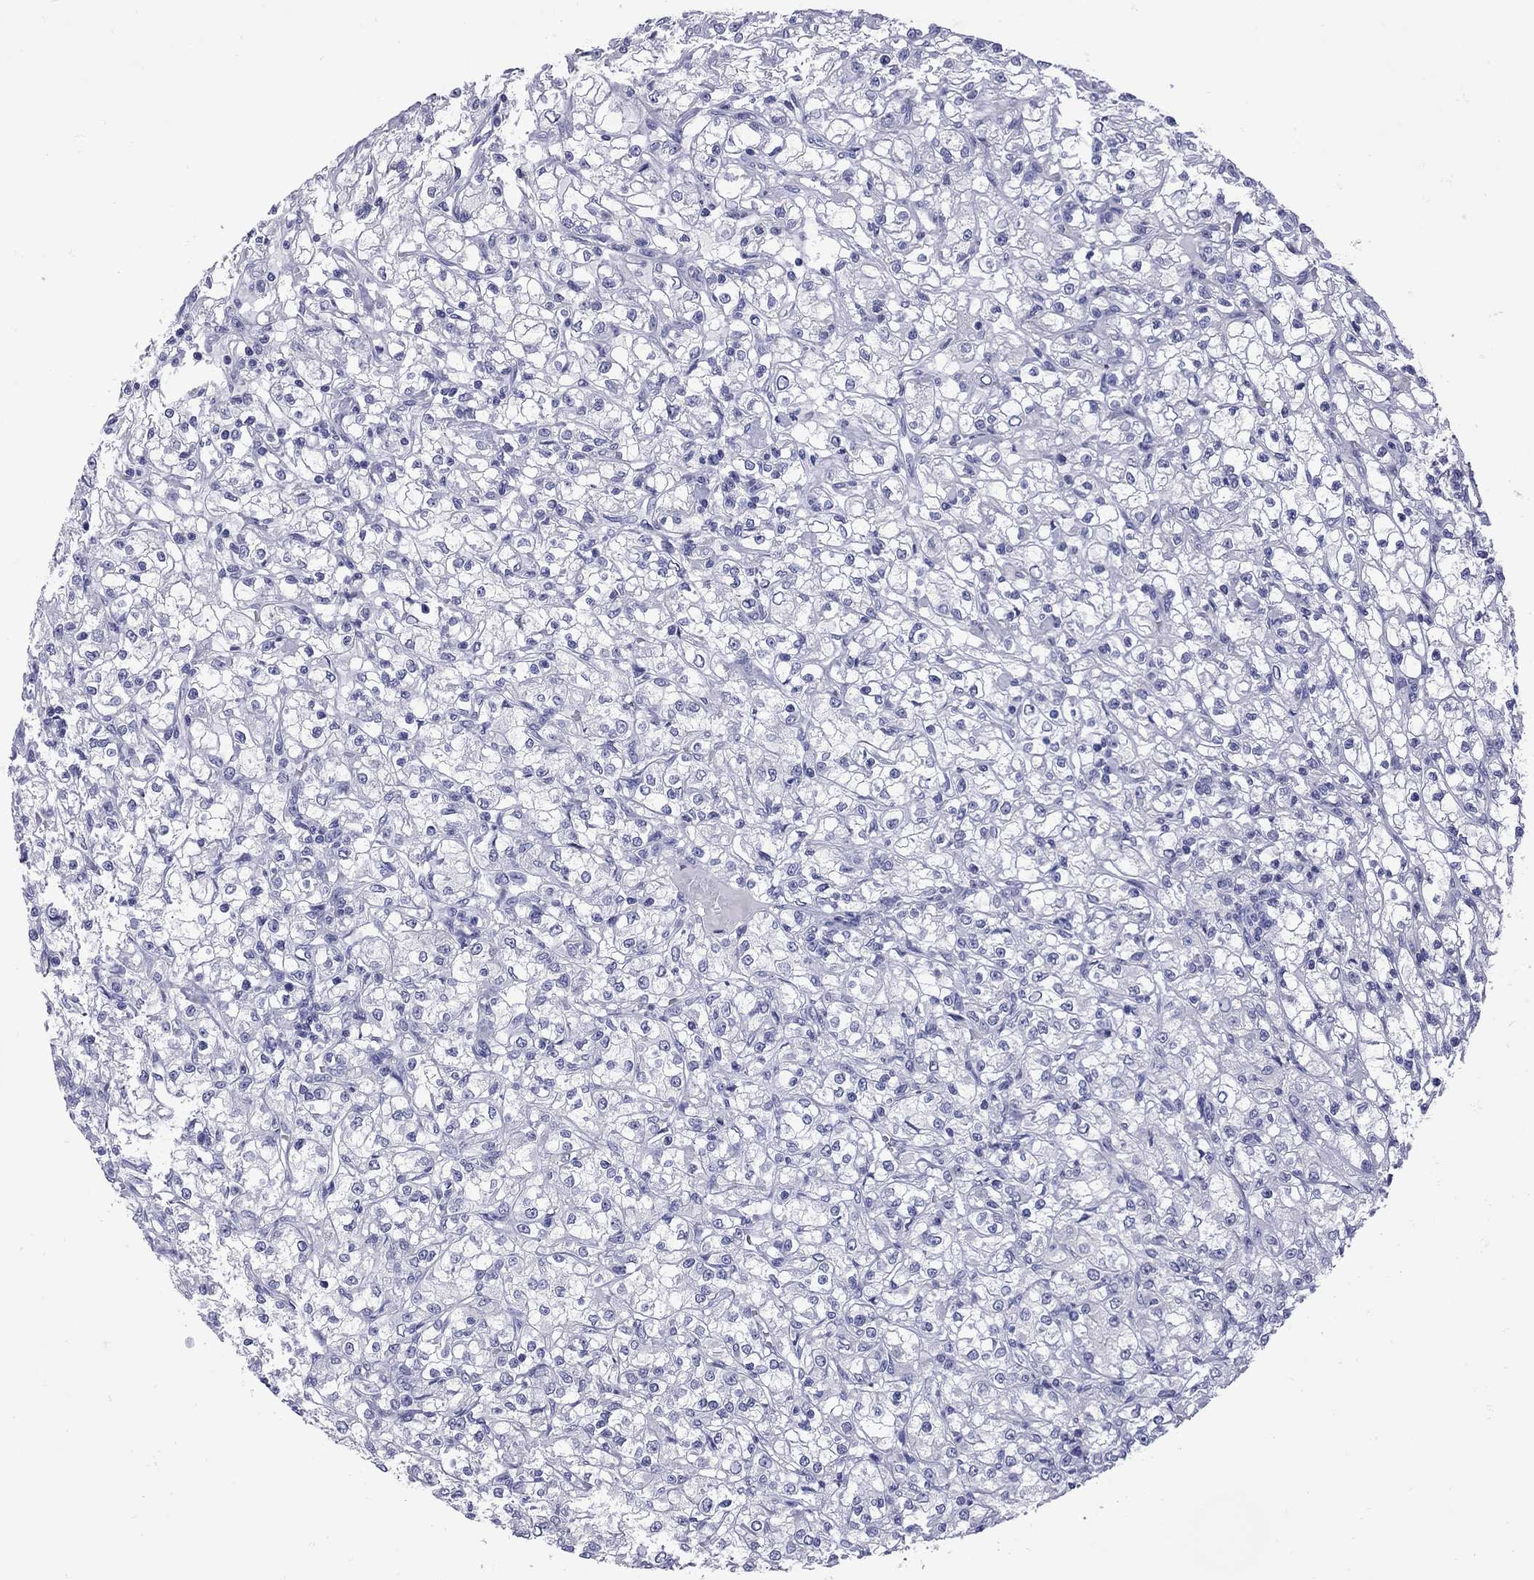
{"staining": {"intensity": "negative", "quantity": "none", "location": "none"}, "tissue": "renal cancer", "cell_type": "Tumor cells", "image_type": "cancer", "snomed": [{"axis": "morphology", "description": "Adenocarcinoma, NOS"}, {"axis": "topography", "description": "Kidney"}], "caption": "High magnification brightfield microscopy of renal cancer stained with DAB (brown) and counterstained with hematoxylin (blue): tumor cells show no significant staining.", "gene": "EPPIN", "patient": {"sex": "female", "age": 59}}